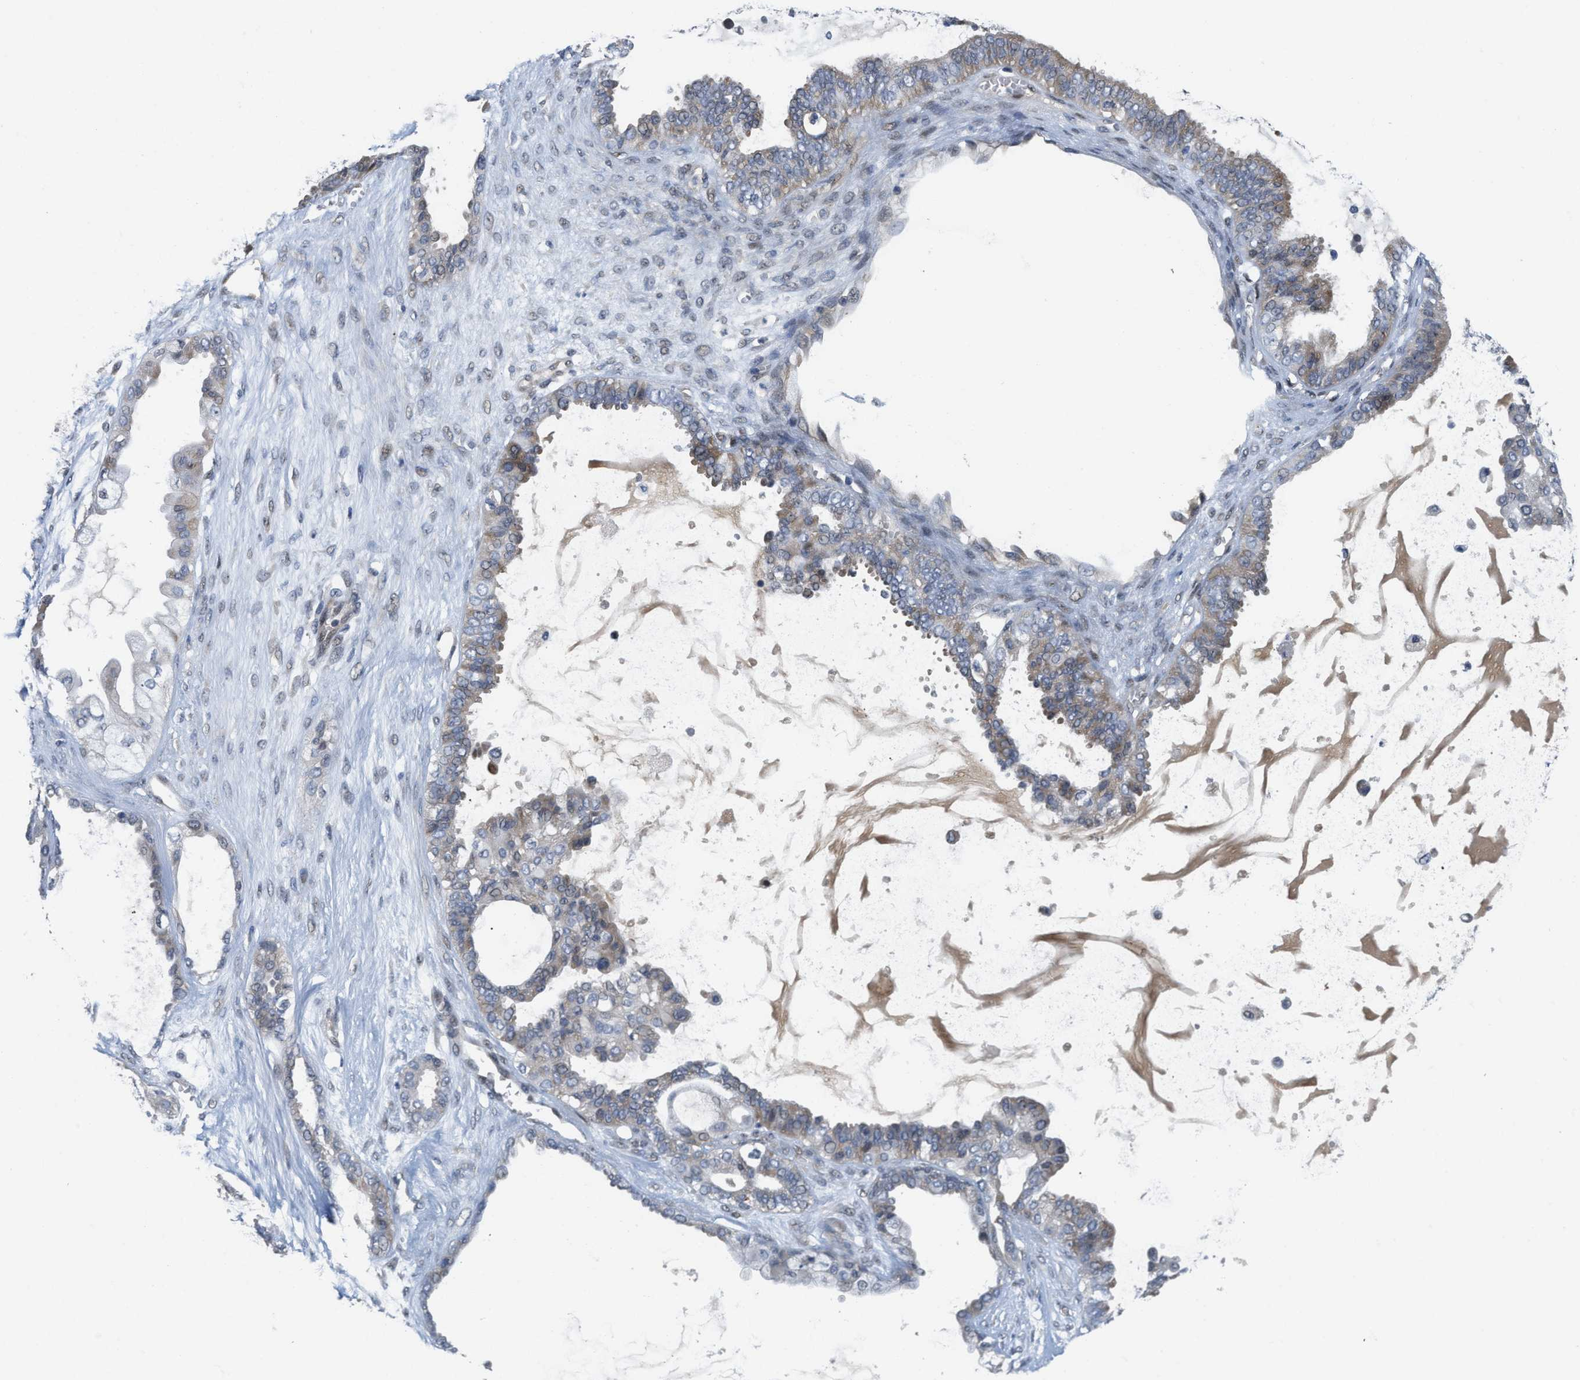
{"staining": {"intensity": "weak", "quantity": "<25%", "location": "cytoplasmic/membranous"}, "tissue": "ovarian cancer", "cell_type": "Tumor cells", "image_type": "cancer", "snomed": [{"axis": "morphology", "description": "Carcinoma, NOS"}, {"axis": "morphology", "description": "Carcinoma, endometroid"}, {"axis": "topography", "description": "Ovary"}], "caption": "Ovarian cancer was stained to show a protein in brown. There is no significant positivity in tumor cells. (Stains: DAB (3,3'-diaminobenzidine) immunohistochemistry (IHC) with hematoxylin counter stain, Microscopy: brightfield microscopy at high magnification).", "gene": "TCF4", "patient": {"sex": "female", "age": 50}}